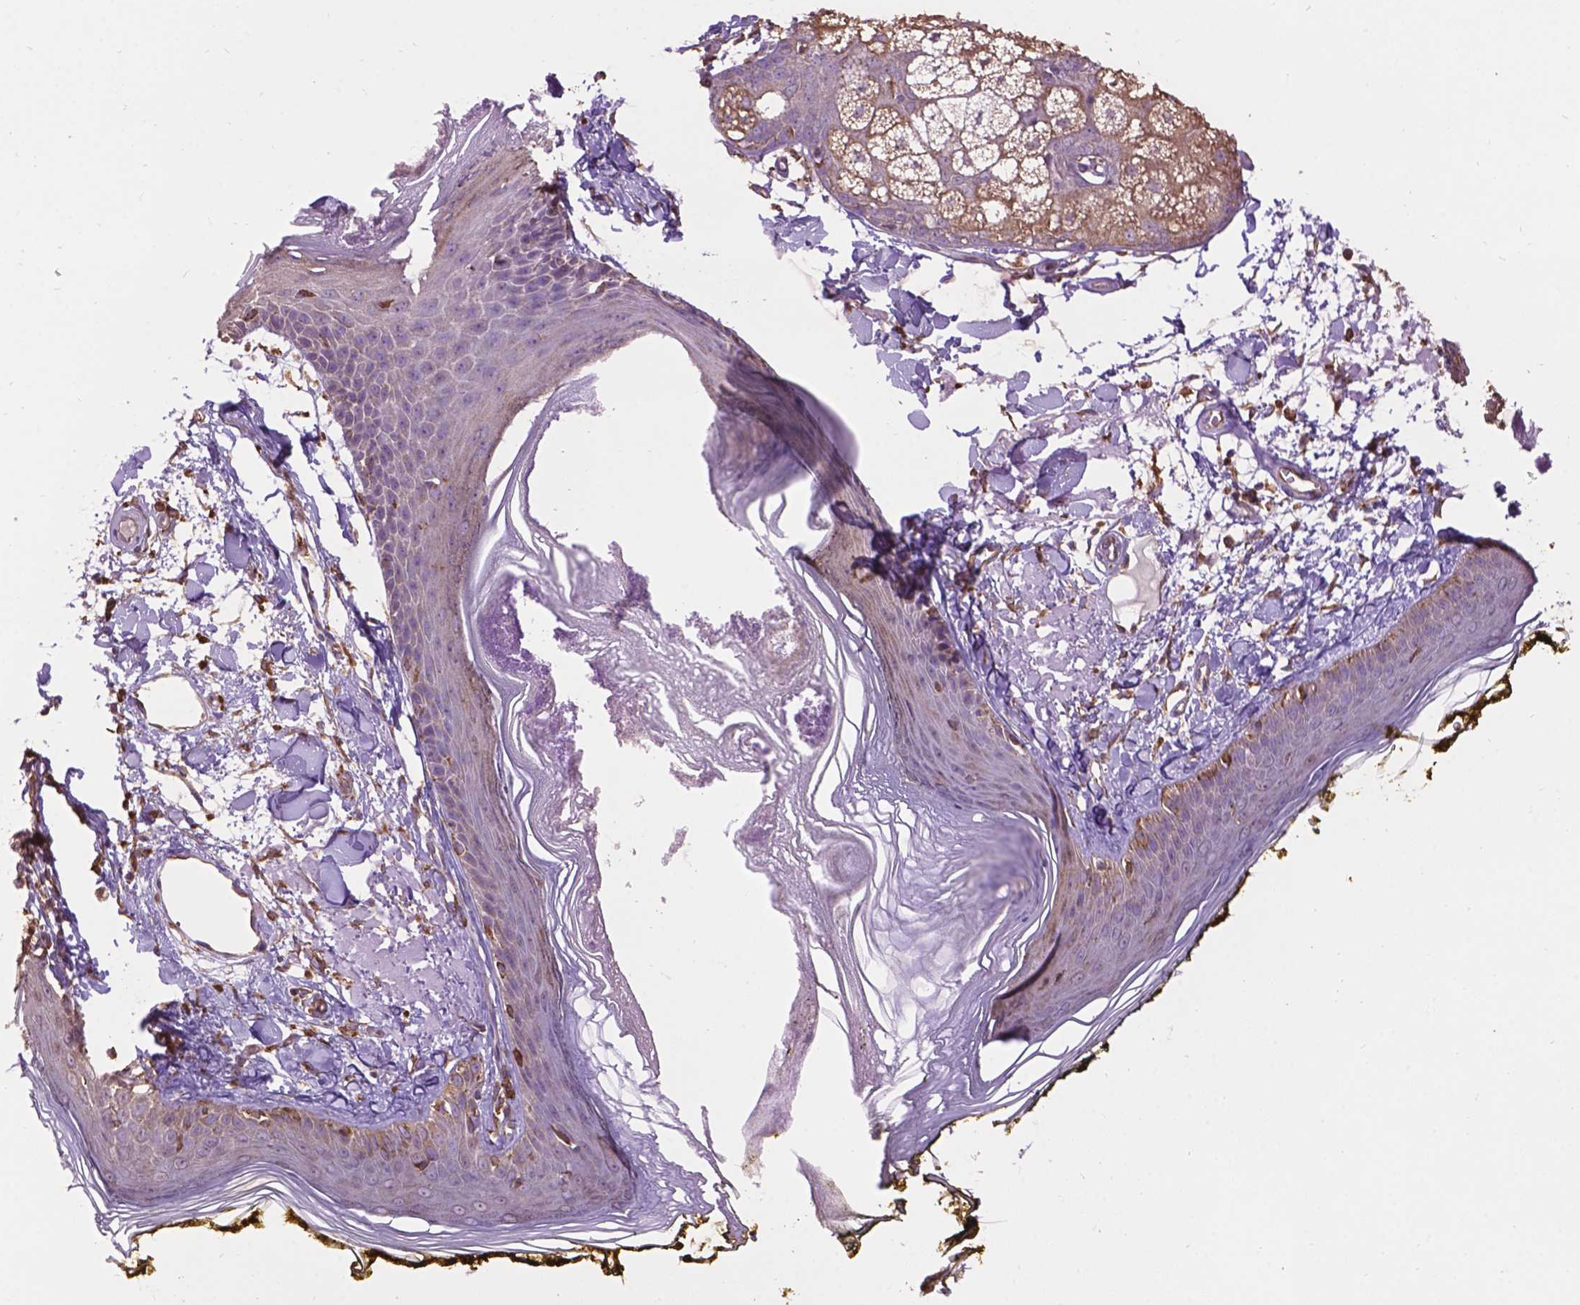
{"staining": {"intensity": "moderate", "quantity": ">75%", "location": "cytoplasmic/membranous"}, "tissue": "skin", "cell_type": "Fibroblasts", "image_type": "normal", "snomed": [{"axis": "morphology", "description": "Normal tissue, NOS"}, {"axis": "topography", "description": "Skin"}], "caption": "Protein analysis of normal skin exhibits moderate cytoplasmic/membranous expression in about >75% of fibroblasts.", "gene": "PPP2R5E", "patient": {"sex": "male", "age": 76}}